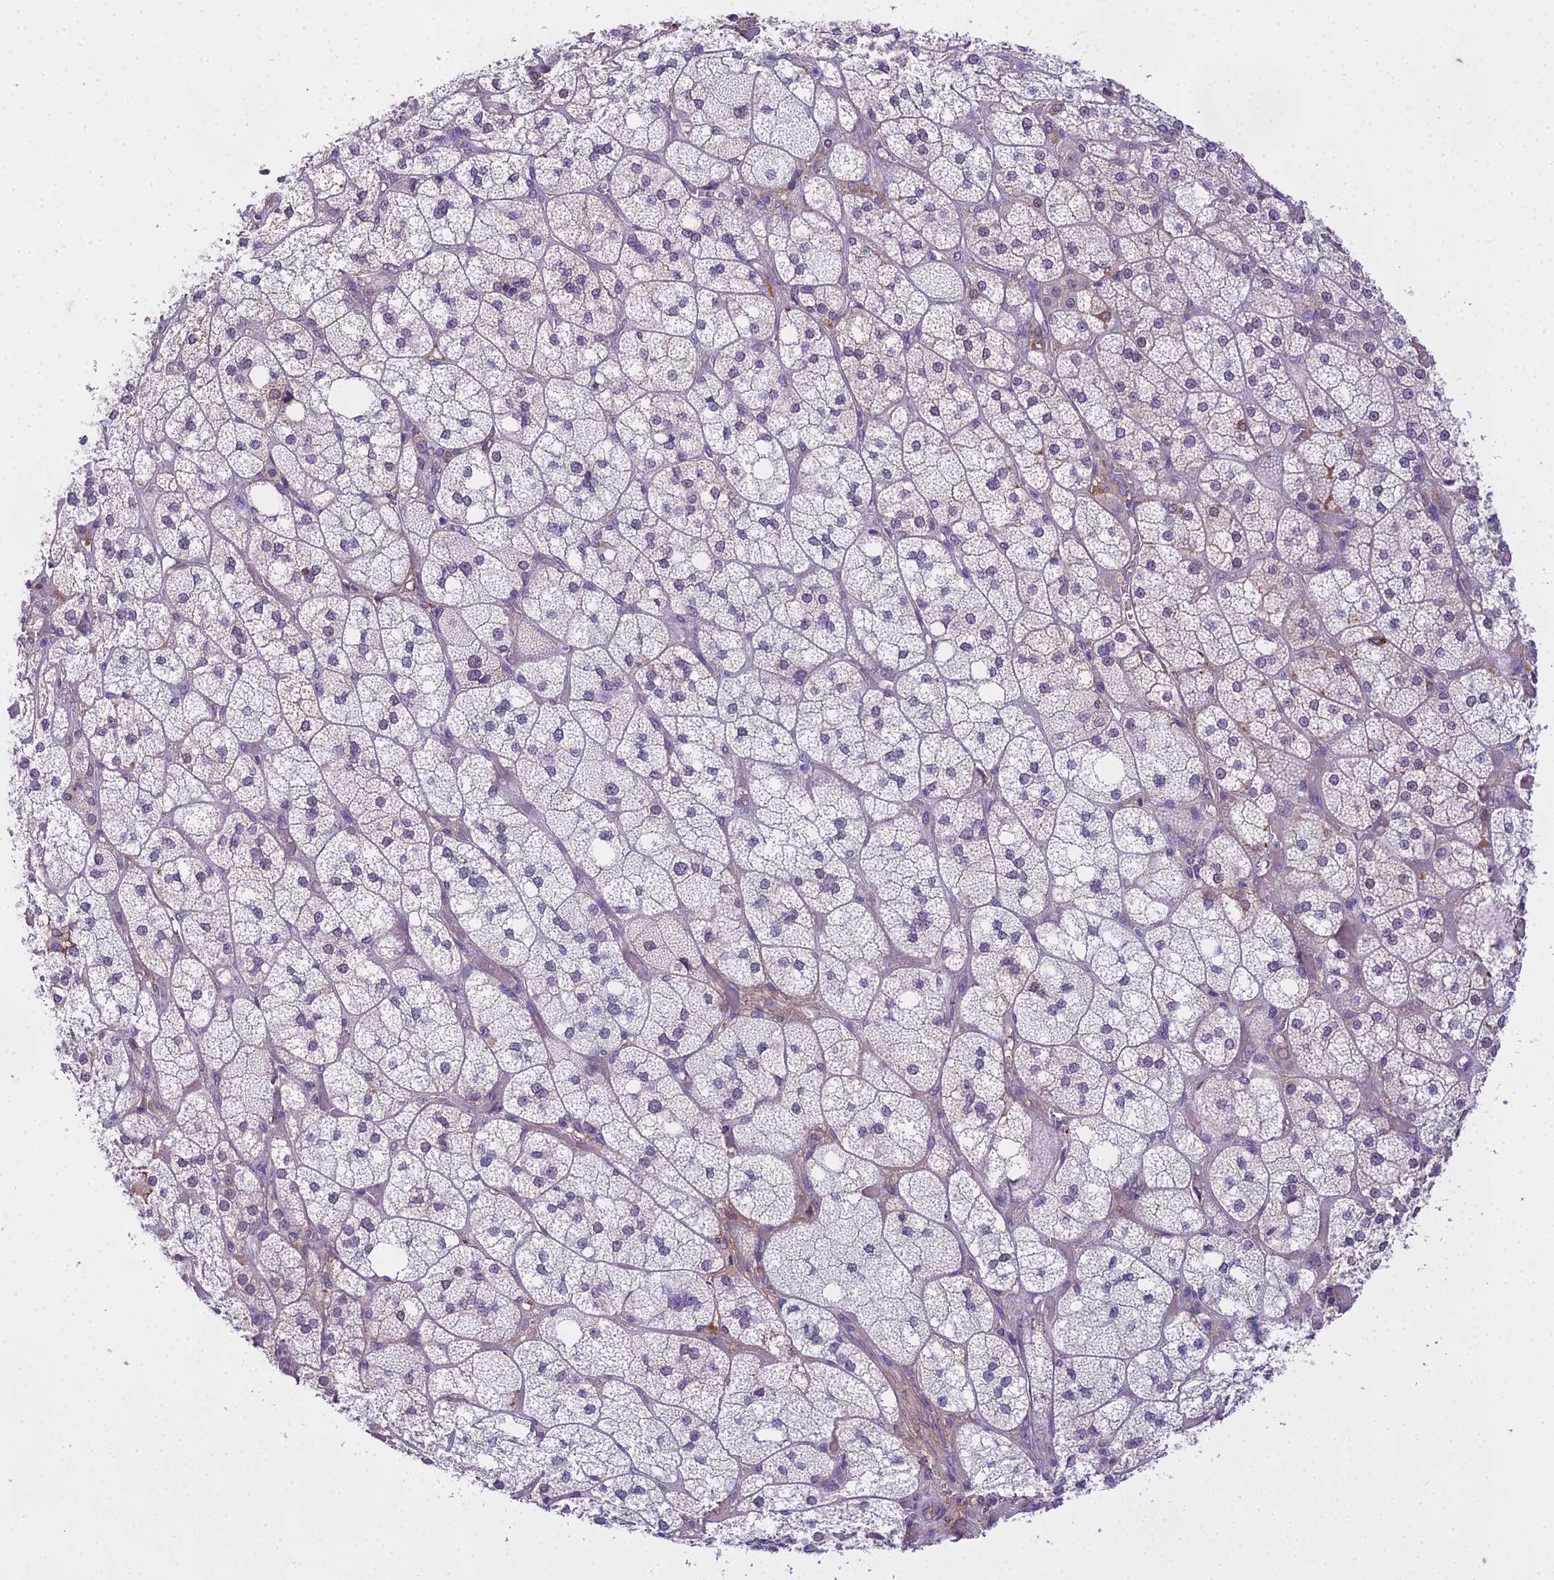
{"staining": {"intensity": "weak", "quantity": "<25%", "location": "nuclear"}, "tissue": "adrenal gland", "cell_type": "Glandular cells", "image_type": "normal", "snomed": [{"axis": "morphology", "description": "Normal tissue, NOS"}, {"axis": "topography", "description": "Adrenal gland"}], "caption": "This is a micrograph of IHC staining of unremarkable adrenal gland, which shows no positivity in glandular cells. (DAB (3,3'-diaminobenzidine) immunohistochemistry (IHC) with hematoxylin counter stain).", "gene": "MAT2A", "patient": {"sex": "male", "age": 61}}